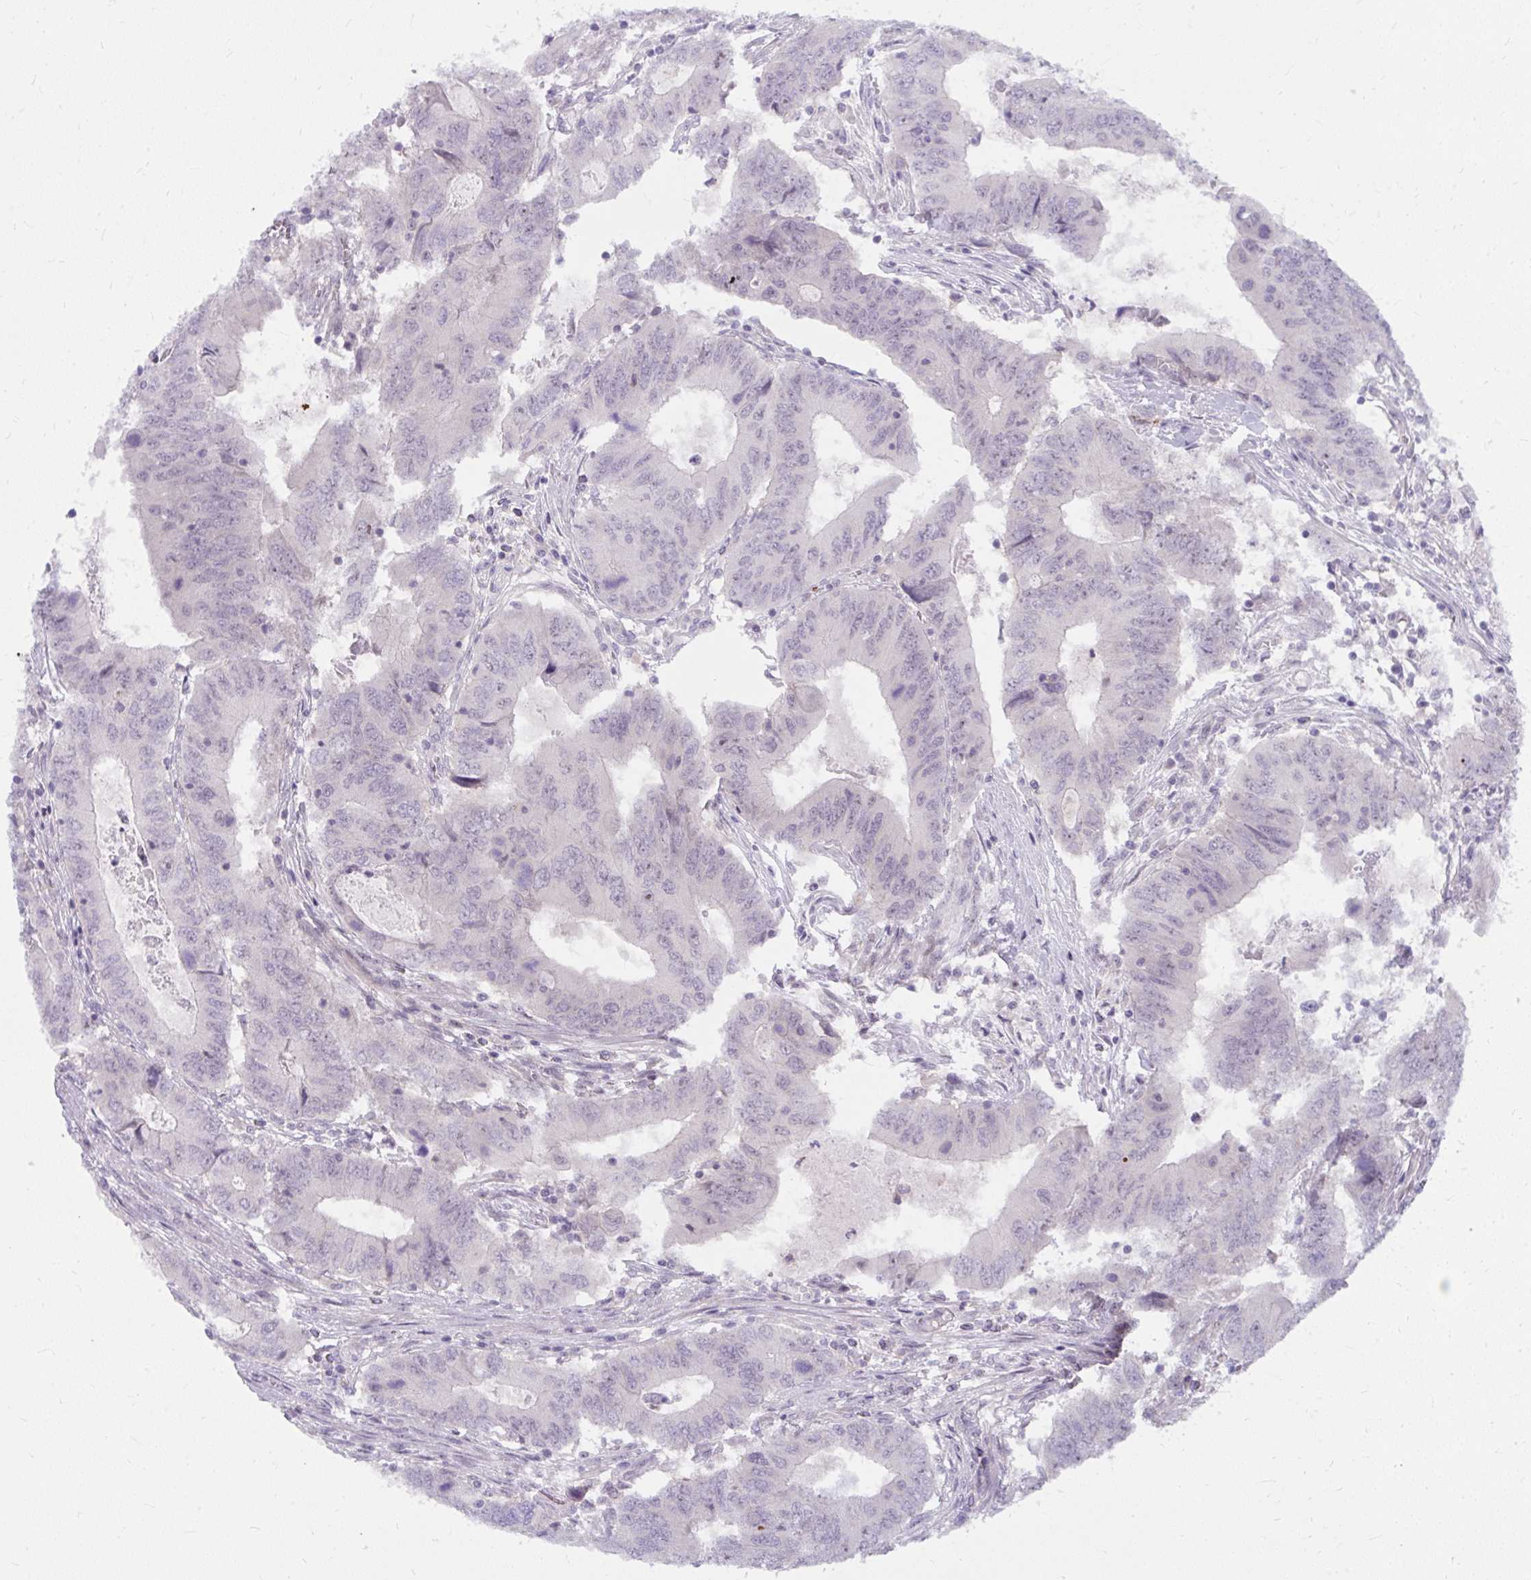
{"staining": {"intensity": "negative", "quantity": "none", "location": "none"}, "tissue": "colorectal cancer", "cell_type": "Tumor cells", "image_type": "cancer", "snomed": [{"axis": "morphology", "description": "Adenocarcinoma, NOS"}, {"axis": "topography", "description": "Colon"}], "caption": "Colorectal adenocarcinoma was stained to show a protein in brown. There is no significant expression in tumor cells. (Immunohistochemistry, brightfield microscopy, high magnification).", "gene": "MUS81", "patient": {"sex": "male", "age": 53}}